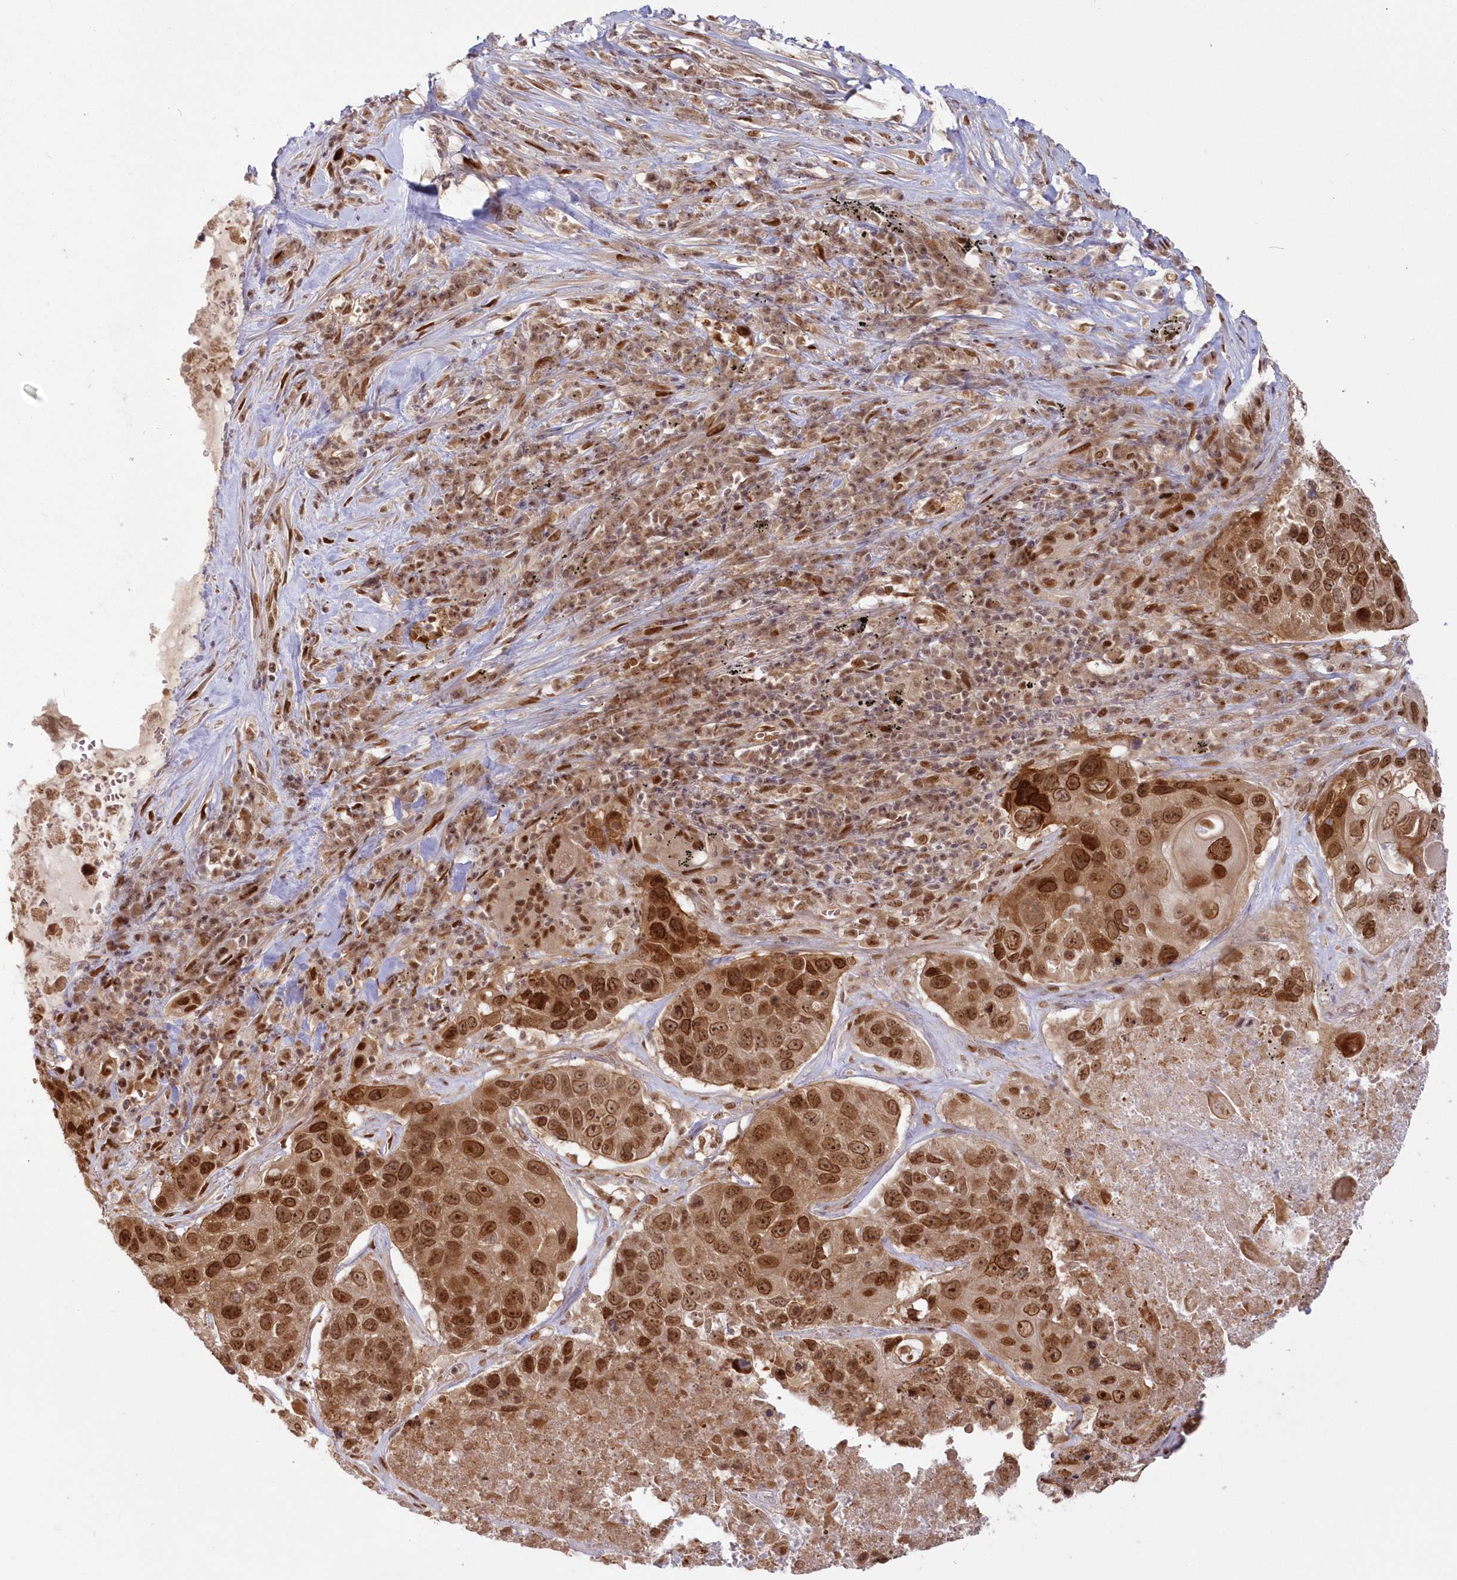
{"staining": {"intensity": "strong", "quantity": ">75%", "location": "cytoplasmic/membranous,nuclear"}, "tissue": "lung cancer", "cell_type": "Tumor cells", "image_type": "cancer", "snomed": [{"axis": "morphology", "description": "Squamous cell carcinoma, NOS"}, {"axis": "topography", "description": "Lung"}], "caption": "A brown stain labels strong cytoplasmic/membranous and nuclear positivity of a protein in squamous cell carcinoma (lung) tumor cells. The staining was performed using DAB (3,3'-diaminobenzidine), with brown indicating positive protein expression. Nuclei are stained blue with hematoxylin.", "gene": "TOGARAM2", "patient": {"sex": "male", "age": 61}}